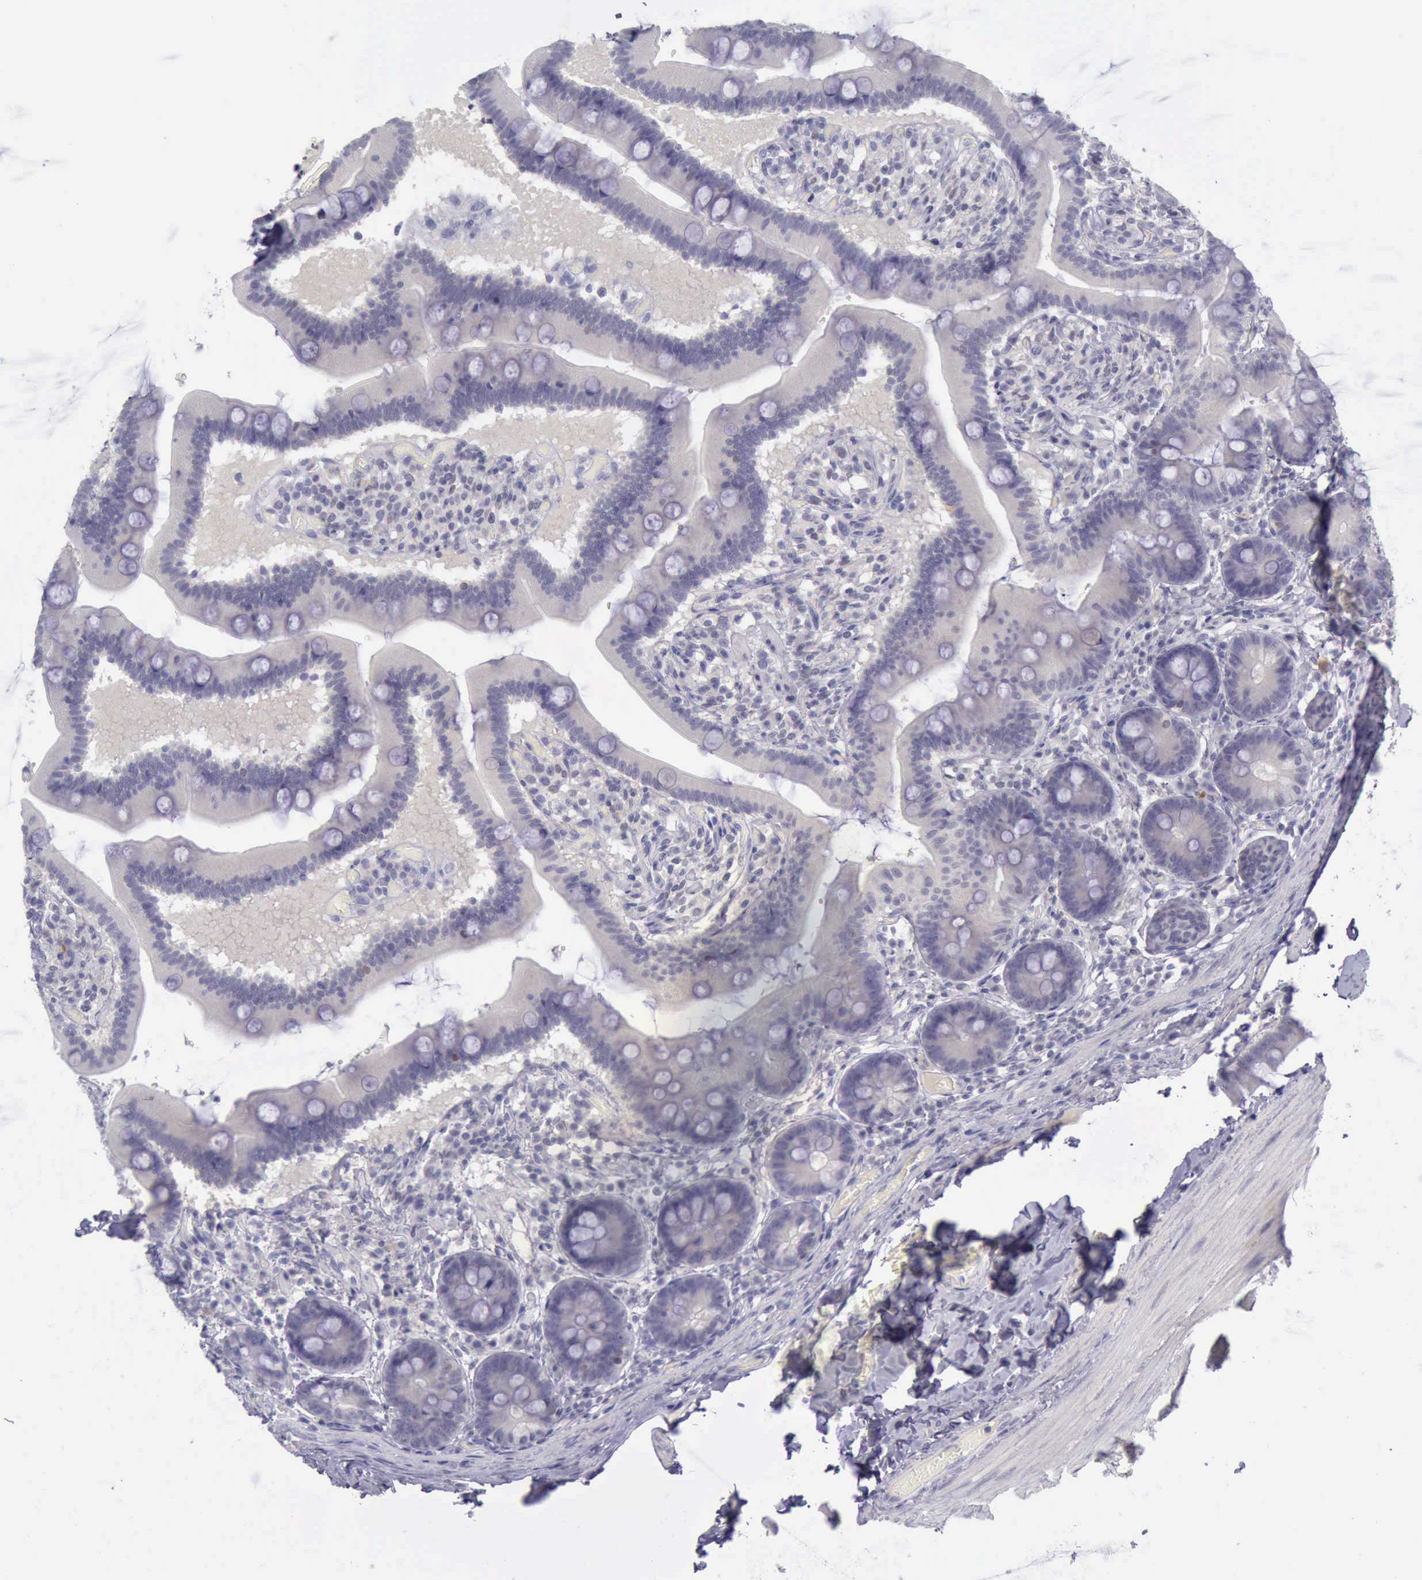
{"staining": {"intensity": "negative", "quantity": "none", "location": "none"}, "tissue": "duodenum", "cell_type": "Glandular cells", "image_type": "normal", "snomed": [{"axis": "morphology", "description": "Normal tissue, NOS"}, {"axis": "topography", "description": "Duodenum"}], "caption": "Glandular cells are negative for brown protein staining in normal duodenum. (Stains: DAB IHC with hematoxylin counter stain, Microscopy: brightfield microscopy at high magnification).", "gene": "ARNT2", "patient": {"sex": "male", "age": 66}}